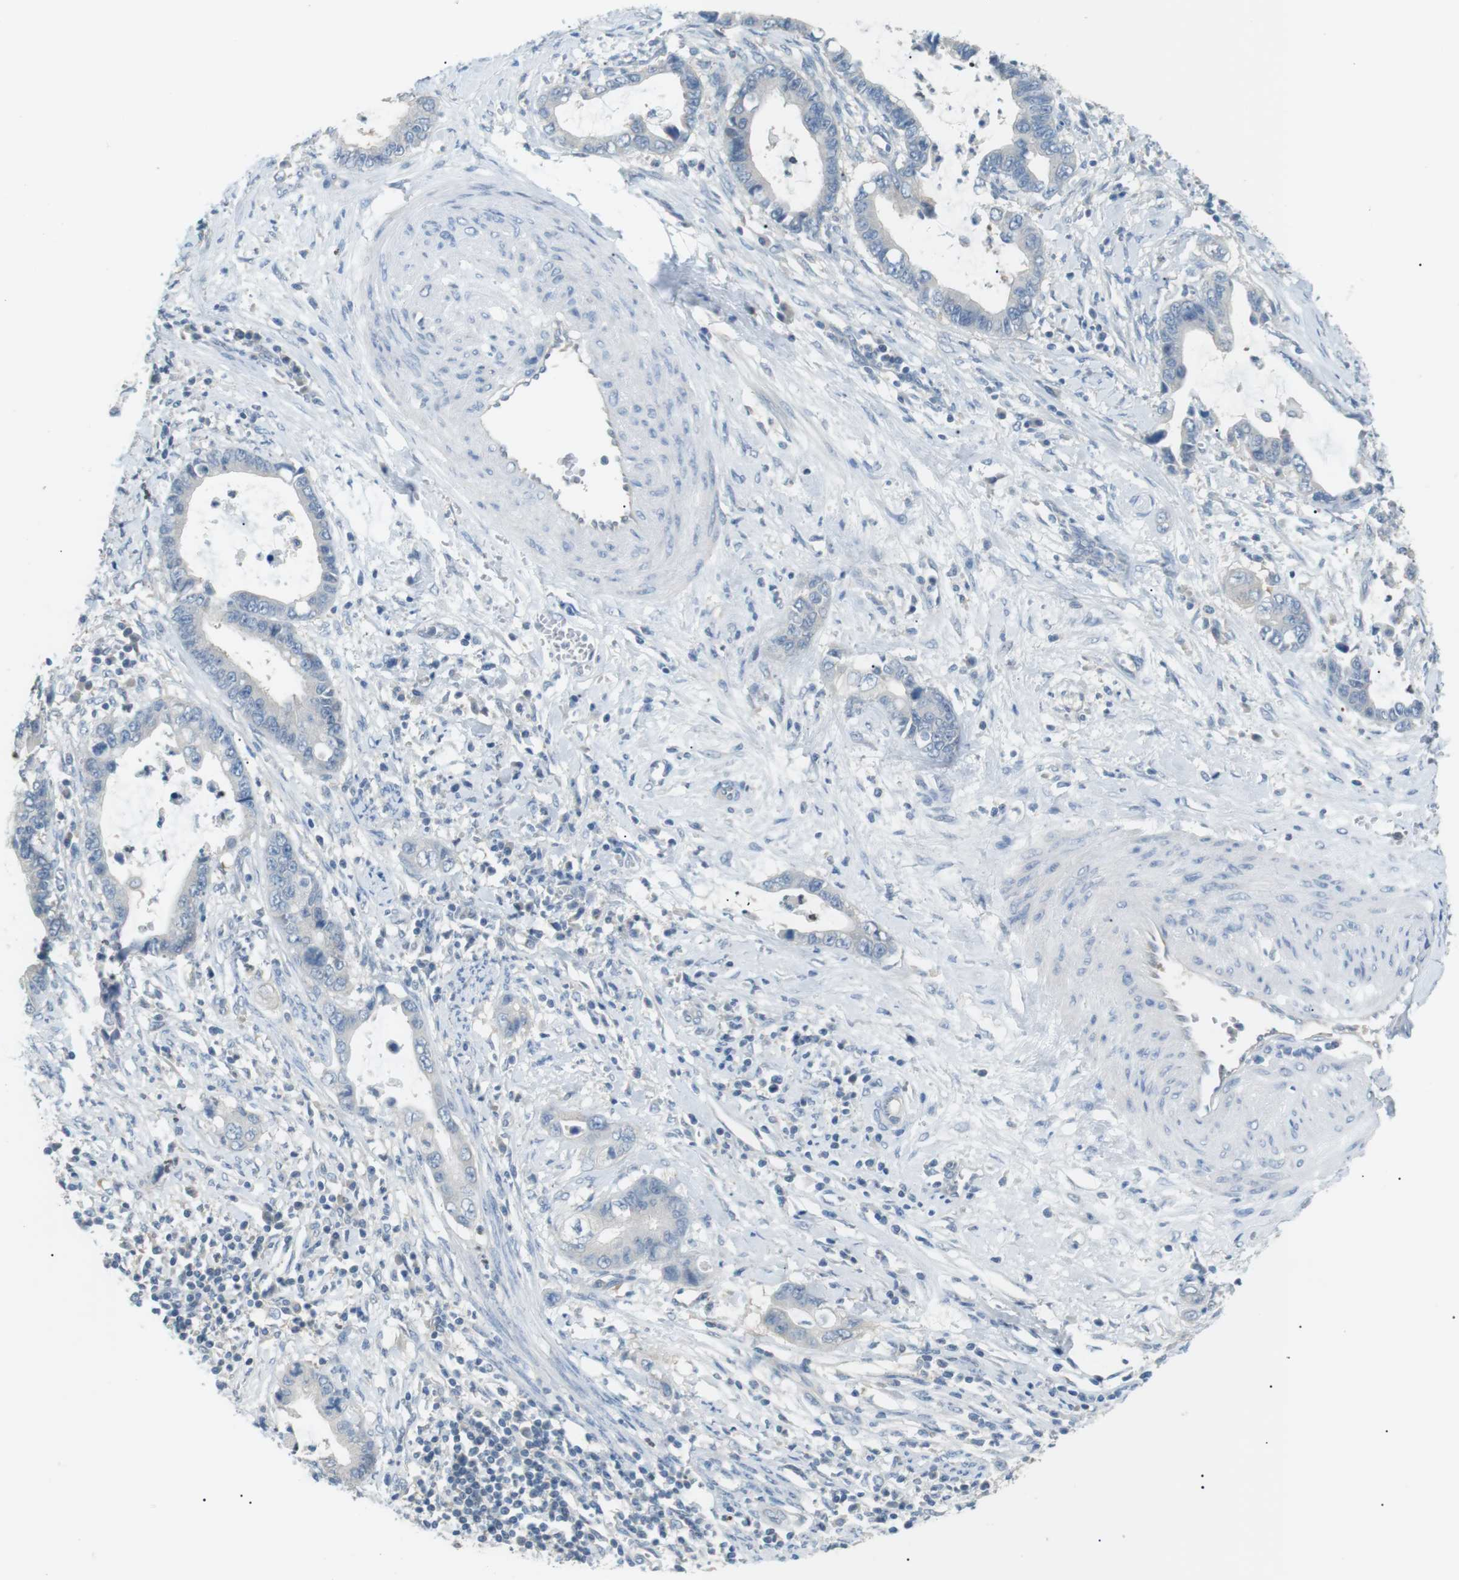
{"staining": {"intensity": "negative", "quantity": "none", "location": "none"}, "tissue": "cervical cancer", "cell_type": "Tumor cells", "image_type": "cancer", "snomed": [{"axis": "morphology", "description": "Adenocarcinoma, NOS"}, {"axis": "topography", "description": "Cervix"}], "caption": "Photomicrograph shows no protein positivity in tumor cells of cervical cancer tissue.", "gene": "CDH26", "patient": {"sex": "female", "age": 44}}